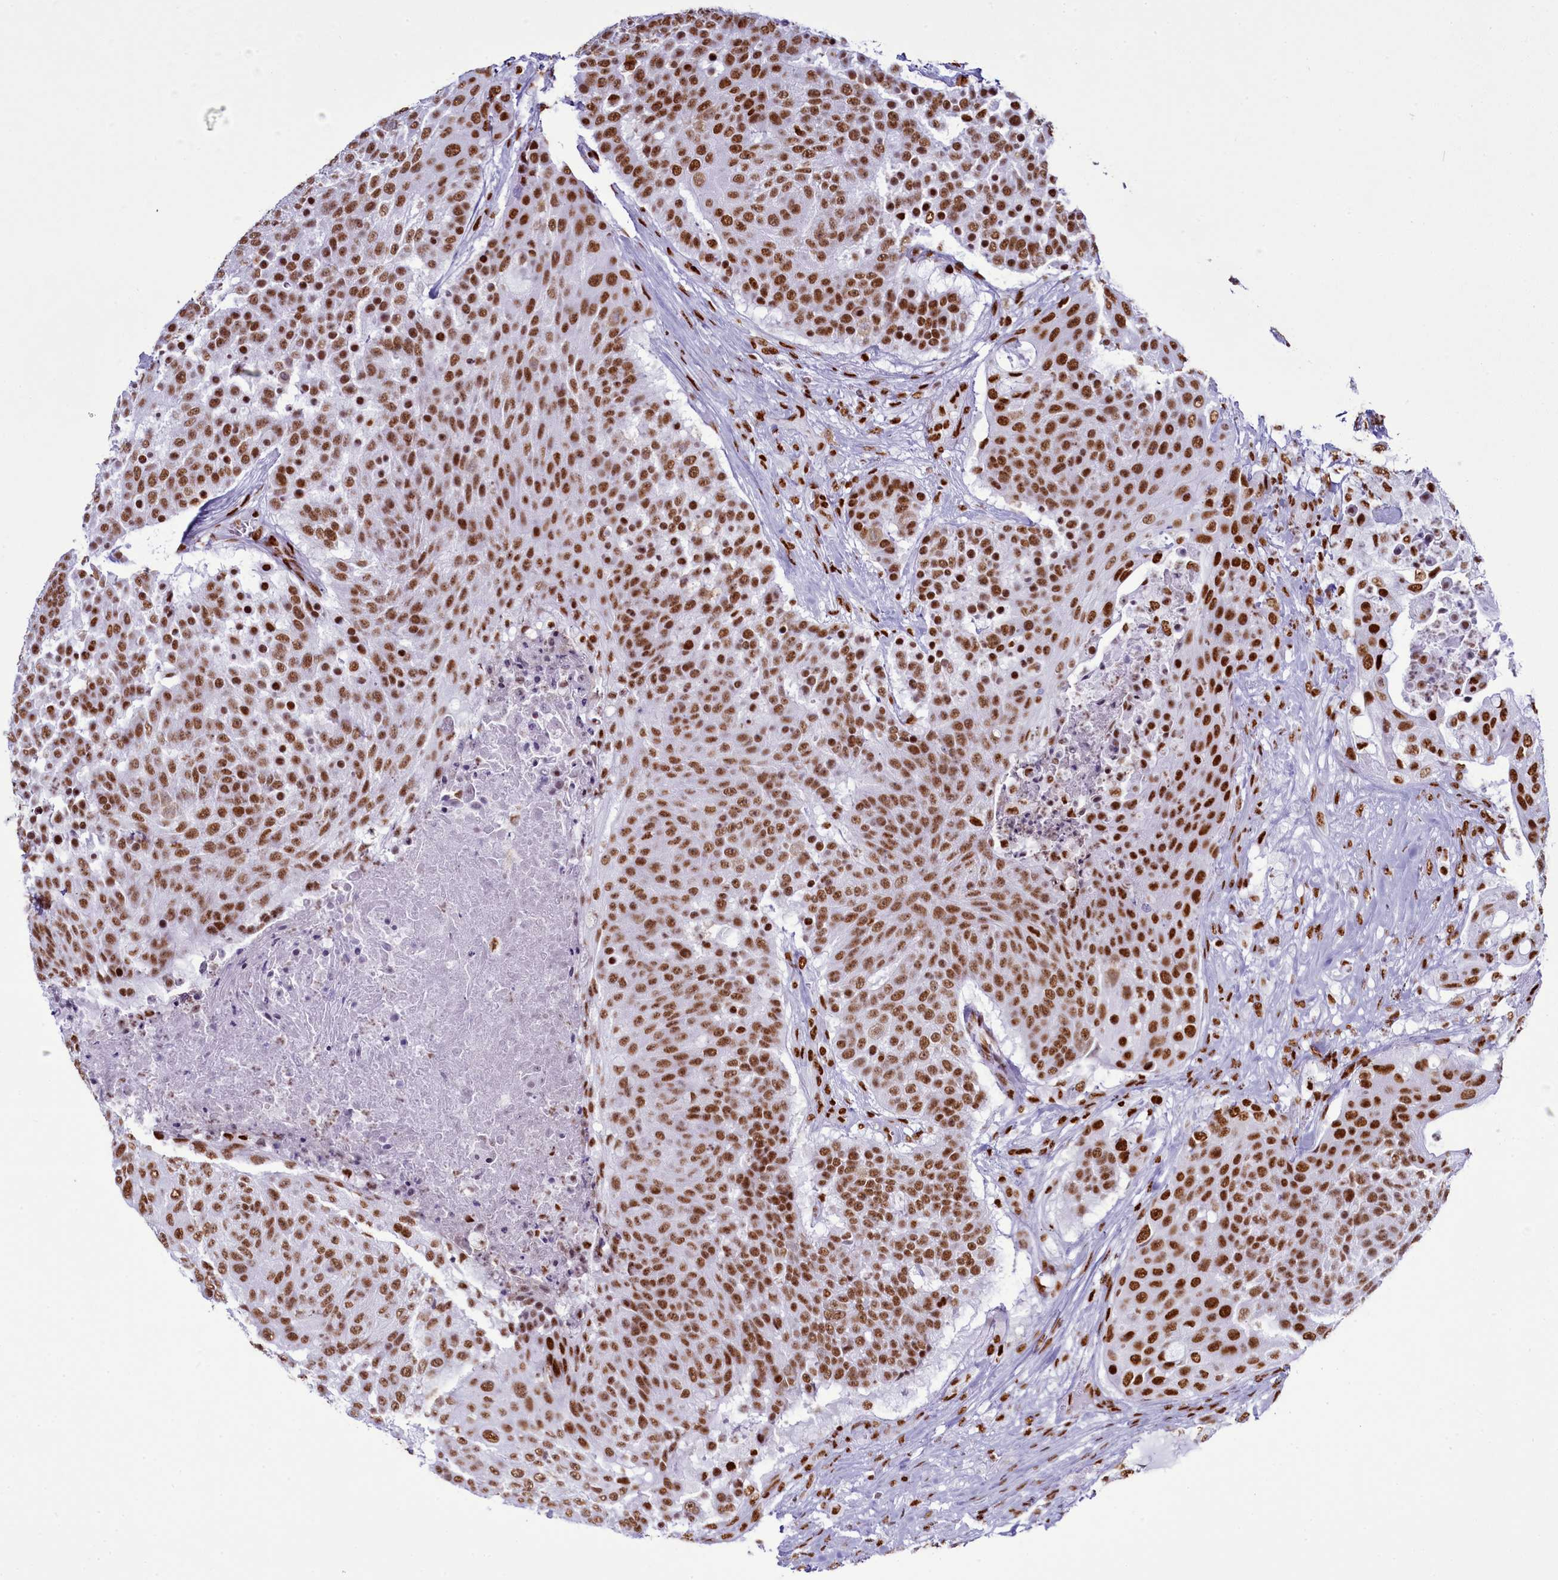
{"staining": {"intensity": "moderate", "quantity": ">75%", "location": "nuclear"}, "tissue": "urothelial cancer", "cell_type": "Tumor cells", "image_type": "cancer", "snomed": [{"axis": "morphology", "description": "Urothelial carcinoma, High grade"}, {"axis": "topography", "description": "Urinary bladder"}], "caption": "High-grade urothelial carcinoma tissue shows moderate nuclear positivity in approximately >75% of tumor cells, visualized by immunohistochemistry.", "gene": "RALY", "patient": {"sex": "female", "age": 63}}